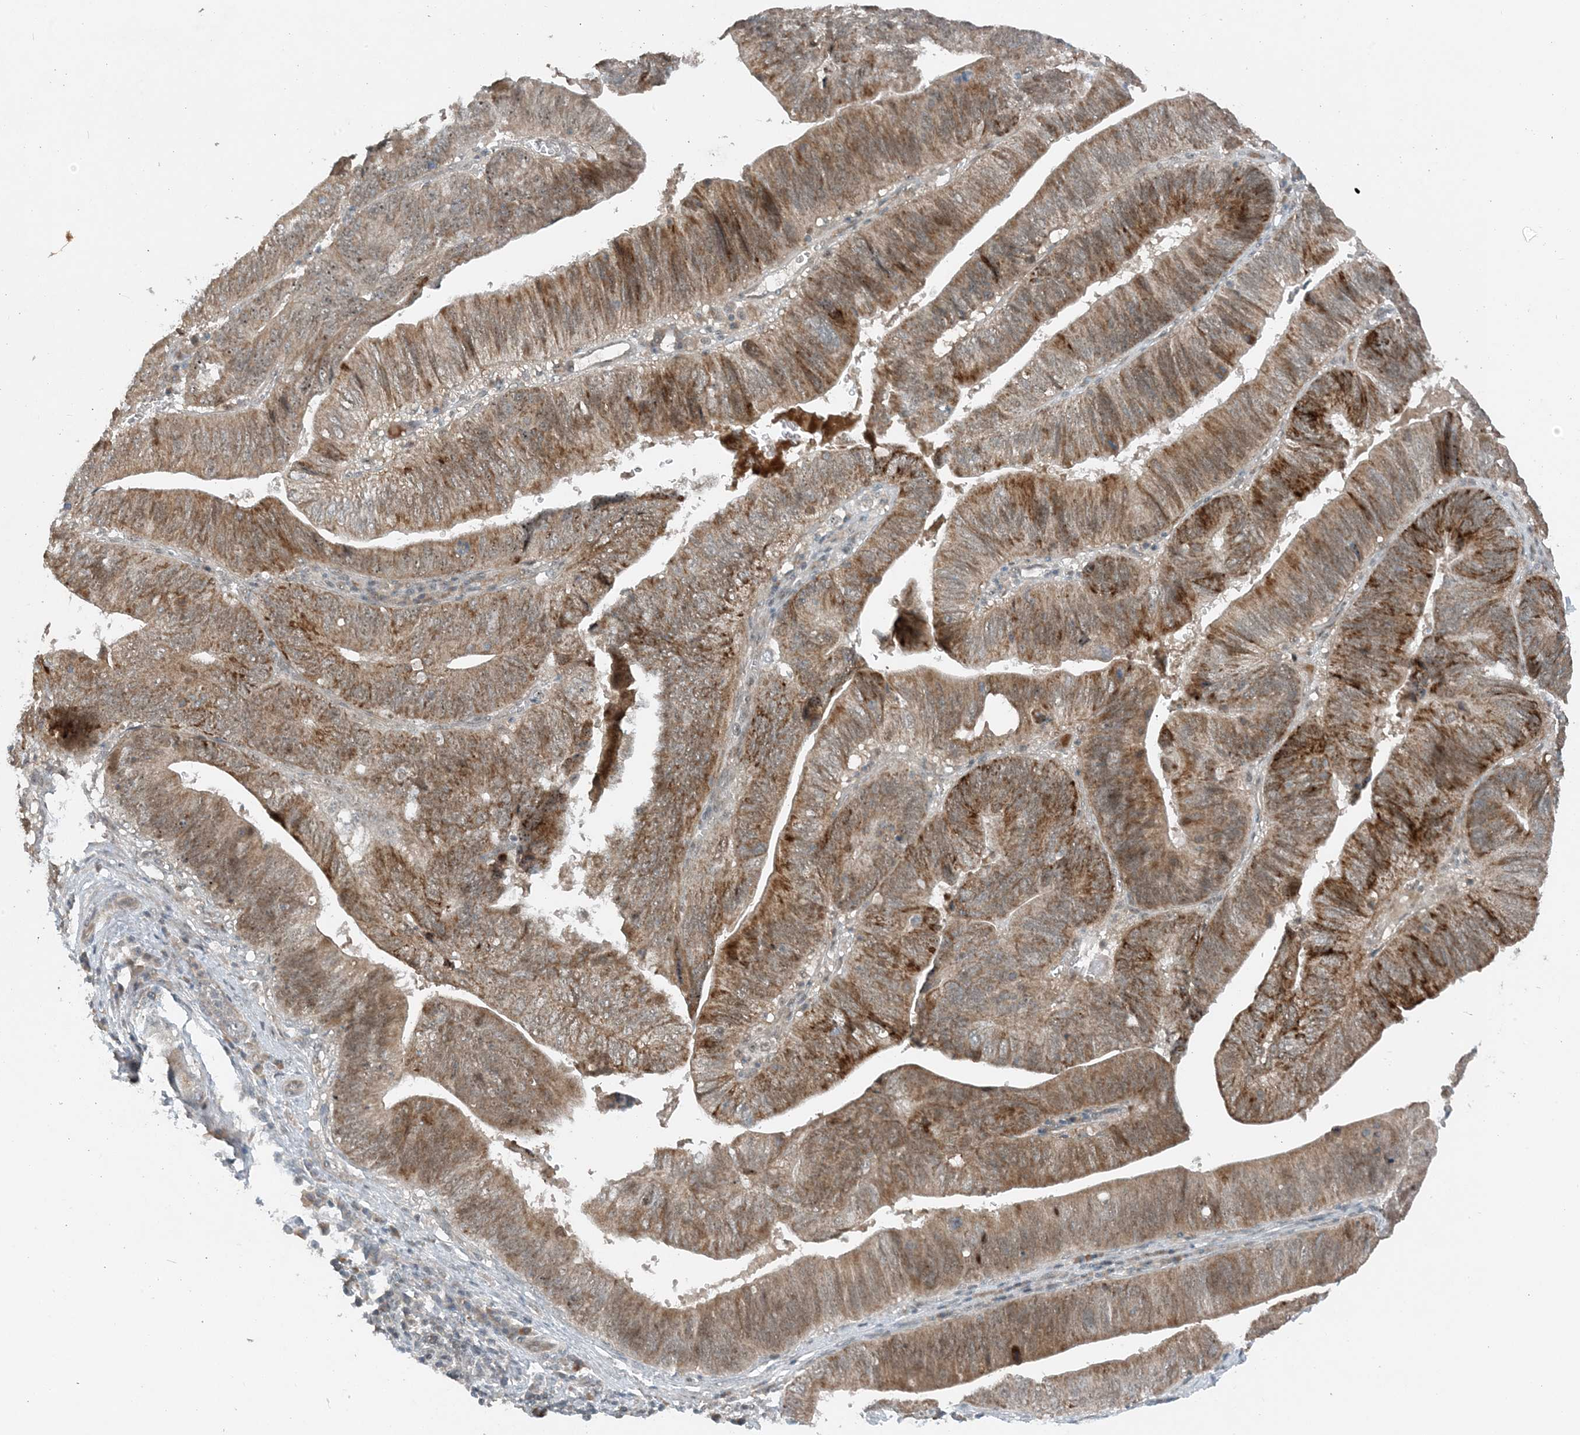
{"staining": {"intensity": "strong", "quantity": ">75%", "location": "cytoplasmic/membranous,nuclear"}, "tissue": "pancreatic cancer", "cell_type": "Tumor cells", "image_type": "cancer", "snomed": [{"axis": "morphology", "description": "Adenocarcinoma, NOS"}, {"axis": "topography", "description": "Pancreas"}], "caption": "DAB immunohistochemical staining of human pancreatic cancer (adenocarcinoma) demonstrates strong cytoplasmic/membranous and nuclear protein positivity in about >75% of tumor cells.", "gene": "MITD1", "patient": {"sex": "male", "age": 63}}